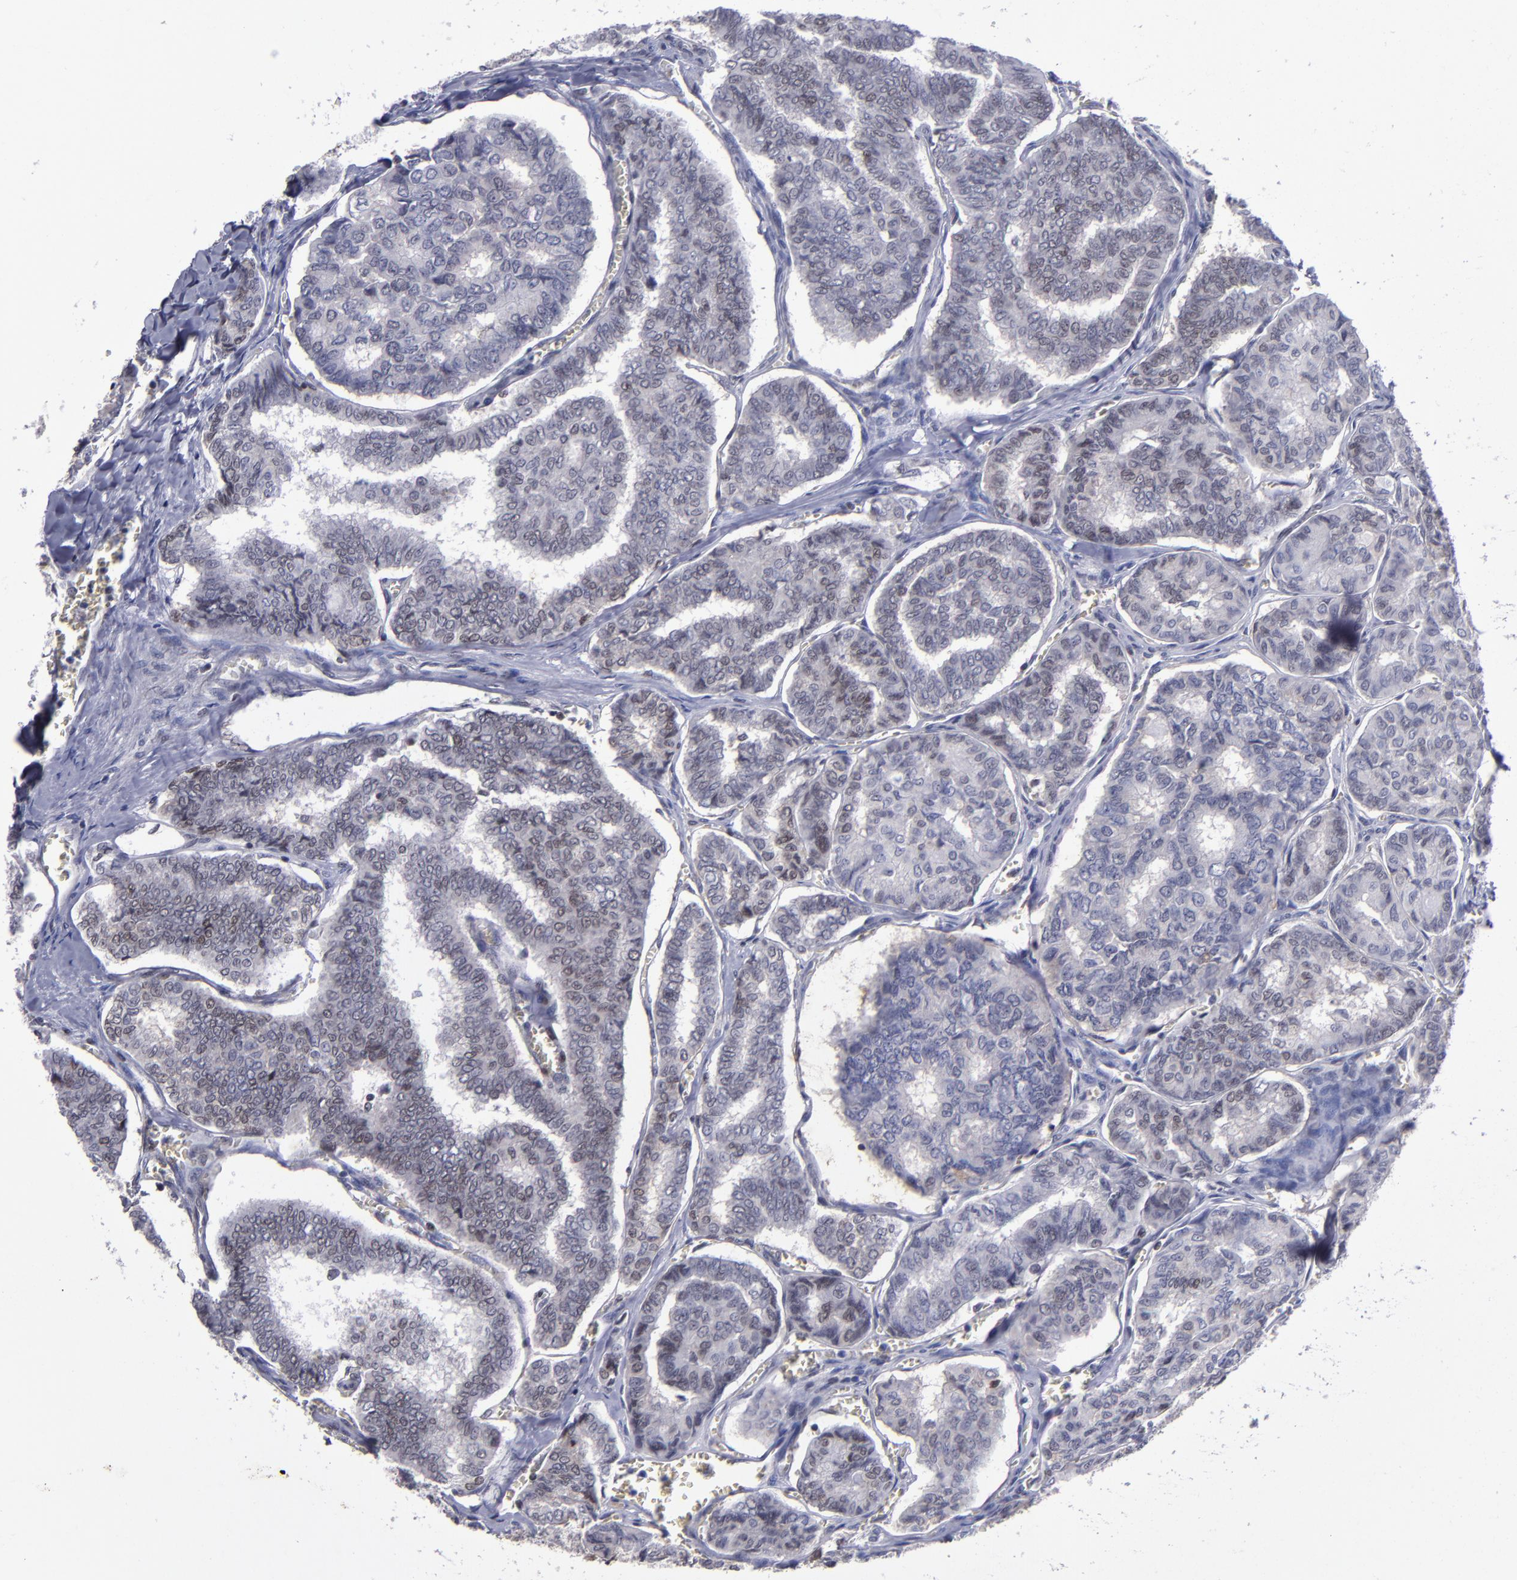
{"staining": {"intensity": "weak", "quantity": "<25%", "location": "cytoplasmic/membranous"}, "tissue": "thyroid cancer", "cell_type": "Tumor cells", "image_type": "cancer", "snomed": [{"axis": "morphology", "description": "Papillary adenocarcinoma, NOS"}, {"axis": "topography", "description": "Thyroid gland"}], "caption": "Protein analysis of thyroid papillary adenocarcinoma shows no significant positivity in tumor cells.", "gene": "MGMT", "patient": {"sex": "female", "age": 35}}